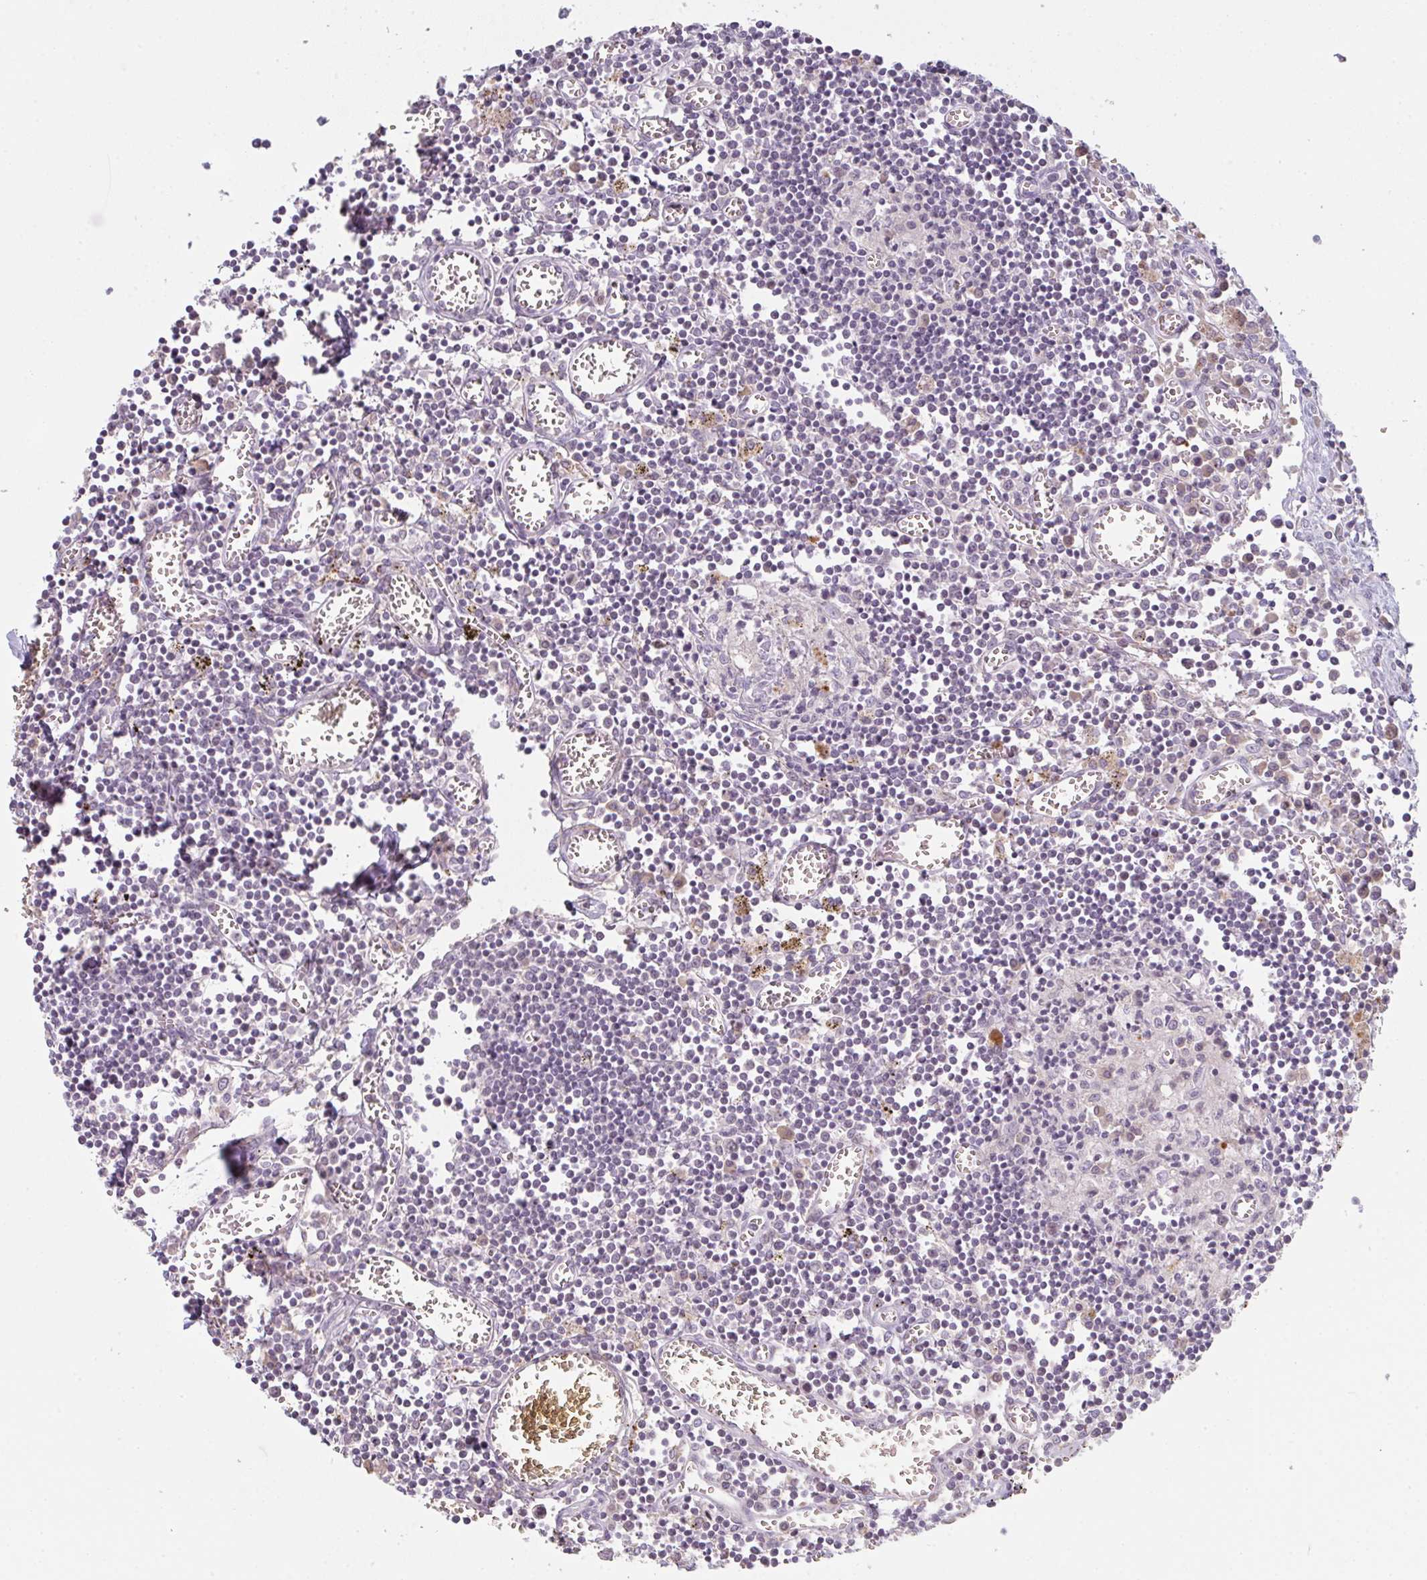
{"staining": {"intensity": "negative", "quantity": "none", "location": "none"}, "tissue": "lymph node", "cell_type": "Germinal center cells", "image_type": "normal", "snomed": [{"axis": "morphology", "description": "Normal tissue, NOS"}, {"axis": "topography", "description": "Lymph node"}], "caption": "This image is of benign lymph node stained with IHC to label a protein in brown with the nuclei are counter-stained blue. There is no staining in germinal center cells.", "gene": "TMEM237", "patient": {"sex": "male", "age": 66}}